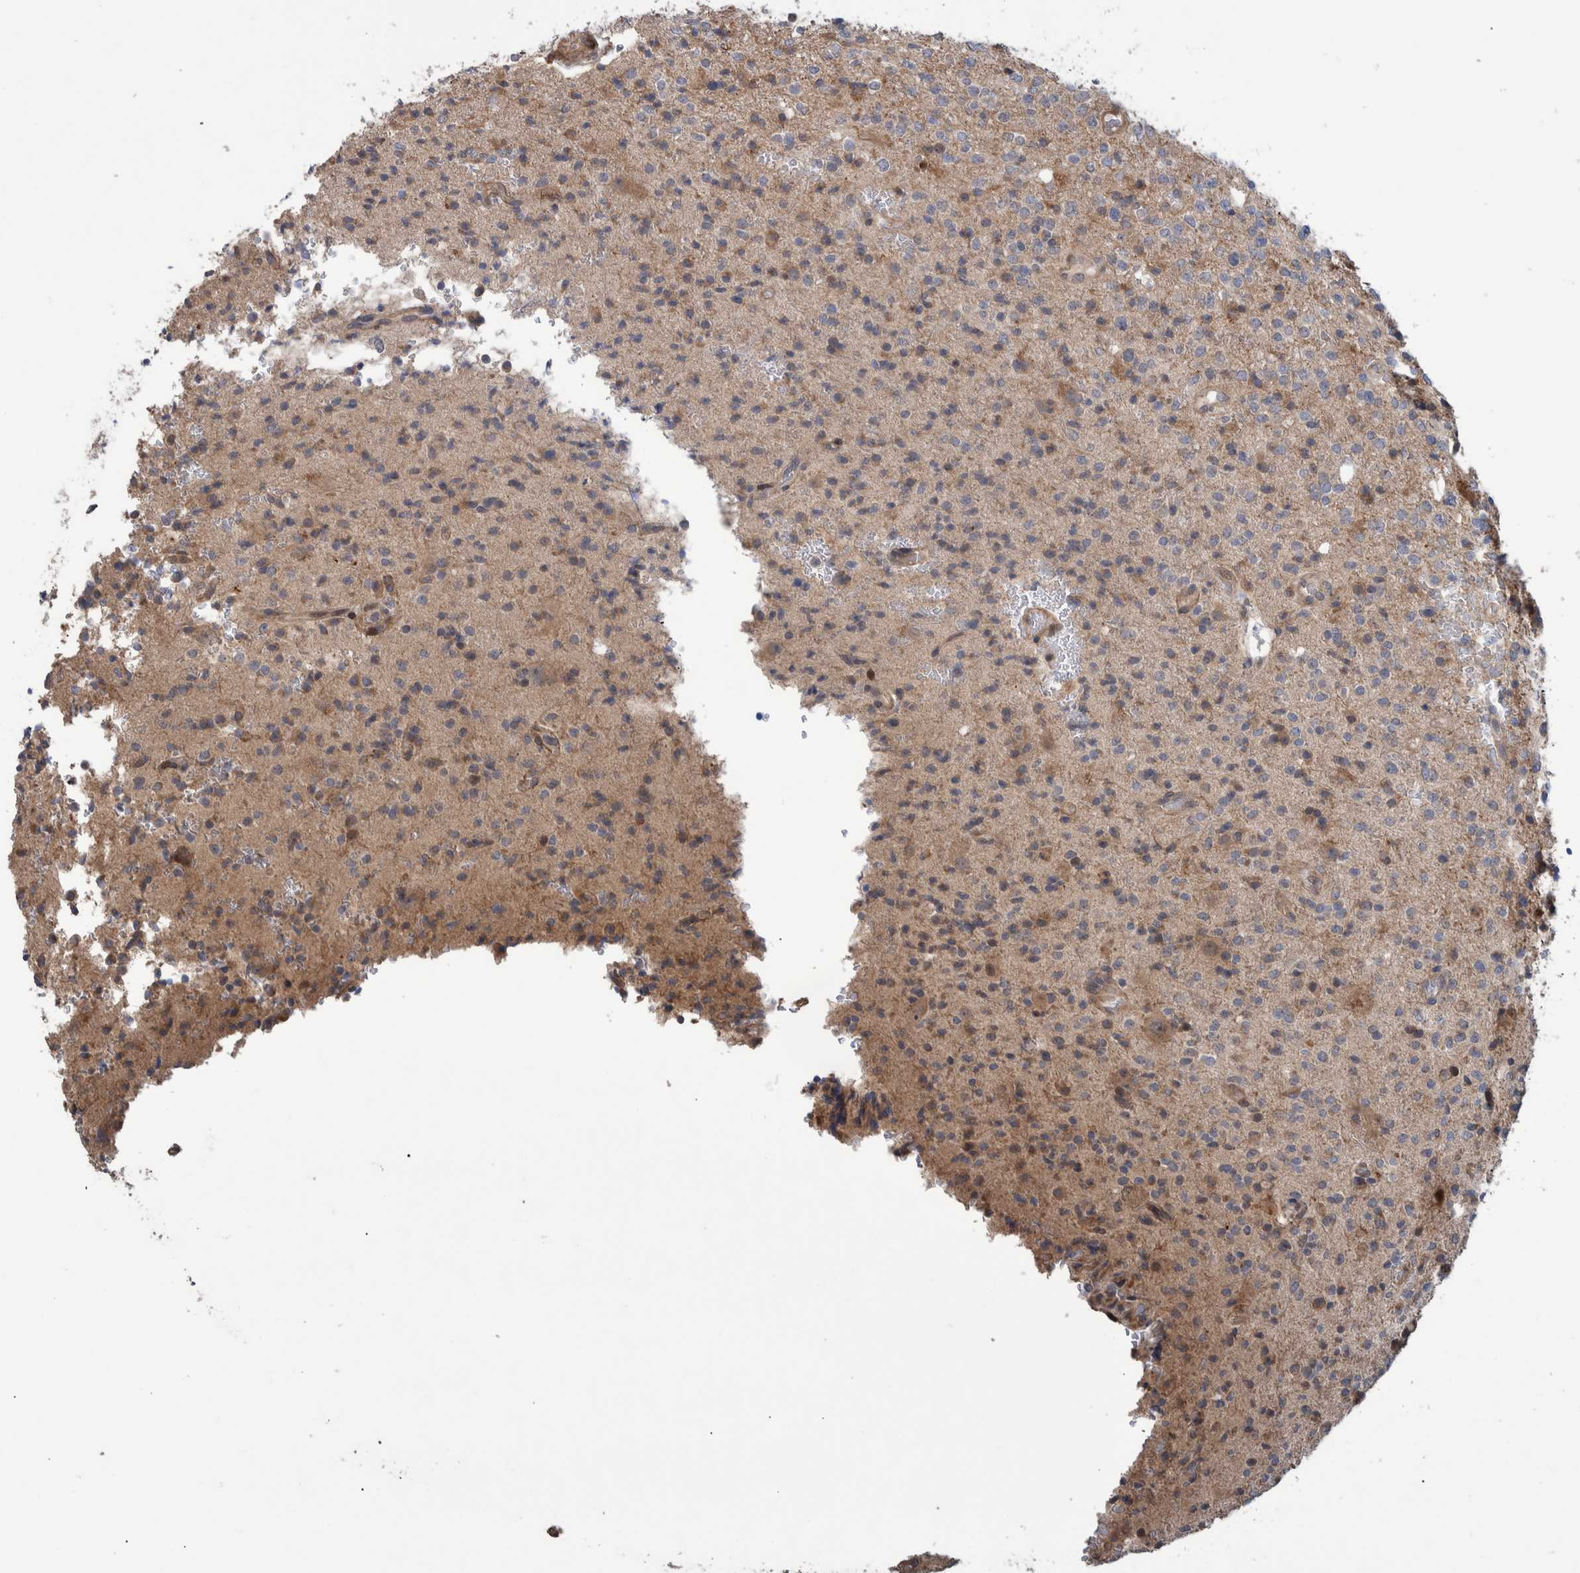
{"staining": {"intensity": "weak", "quantity": "25%-75%", "location": "cytoplasmic/membranous"}, "tissue": "glioma", "cell_type": "Tumor cells", "image_type": "cancer", "snomed": [{"axis": "morphology", "description": "Glioma, malignant, High grade"}, {"axis": "topography", "description": "Brain"}], "caption": "Protein staining of malignant glioma (high-grade) tissue shows weak cytoplasmic/membranous positivity in approximately 25%-75% of tumor cells.", "gene": "B3GNTL1", "patient": {"sex": "male", "age": 34}}